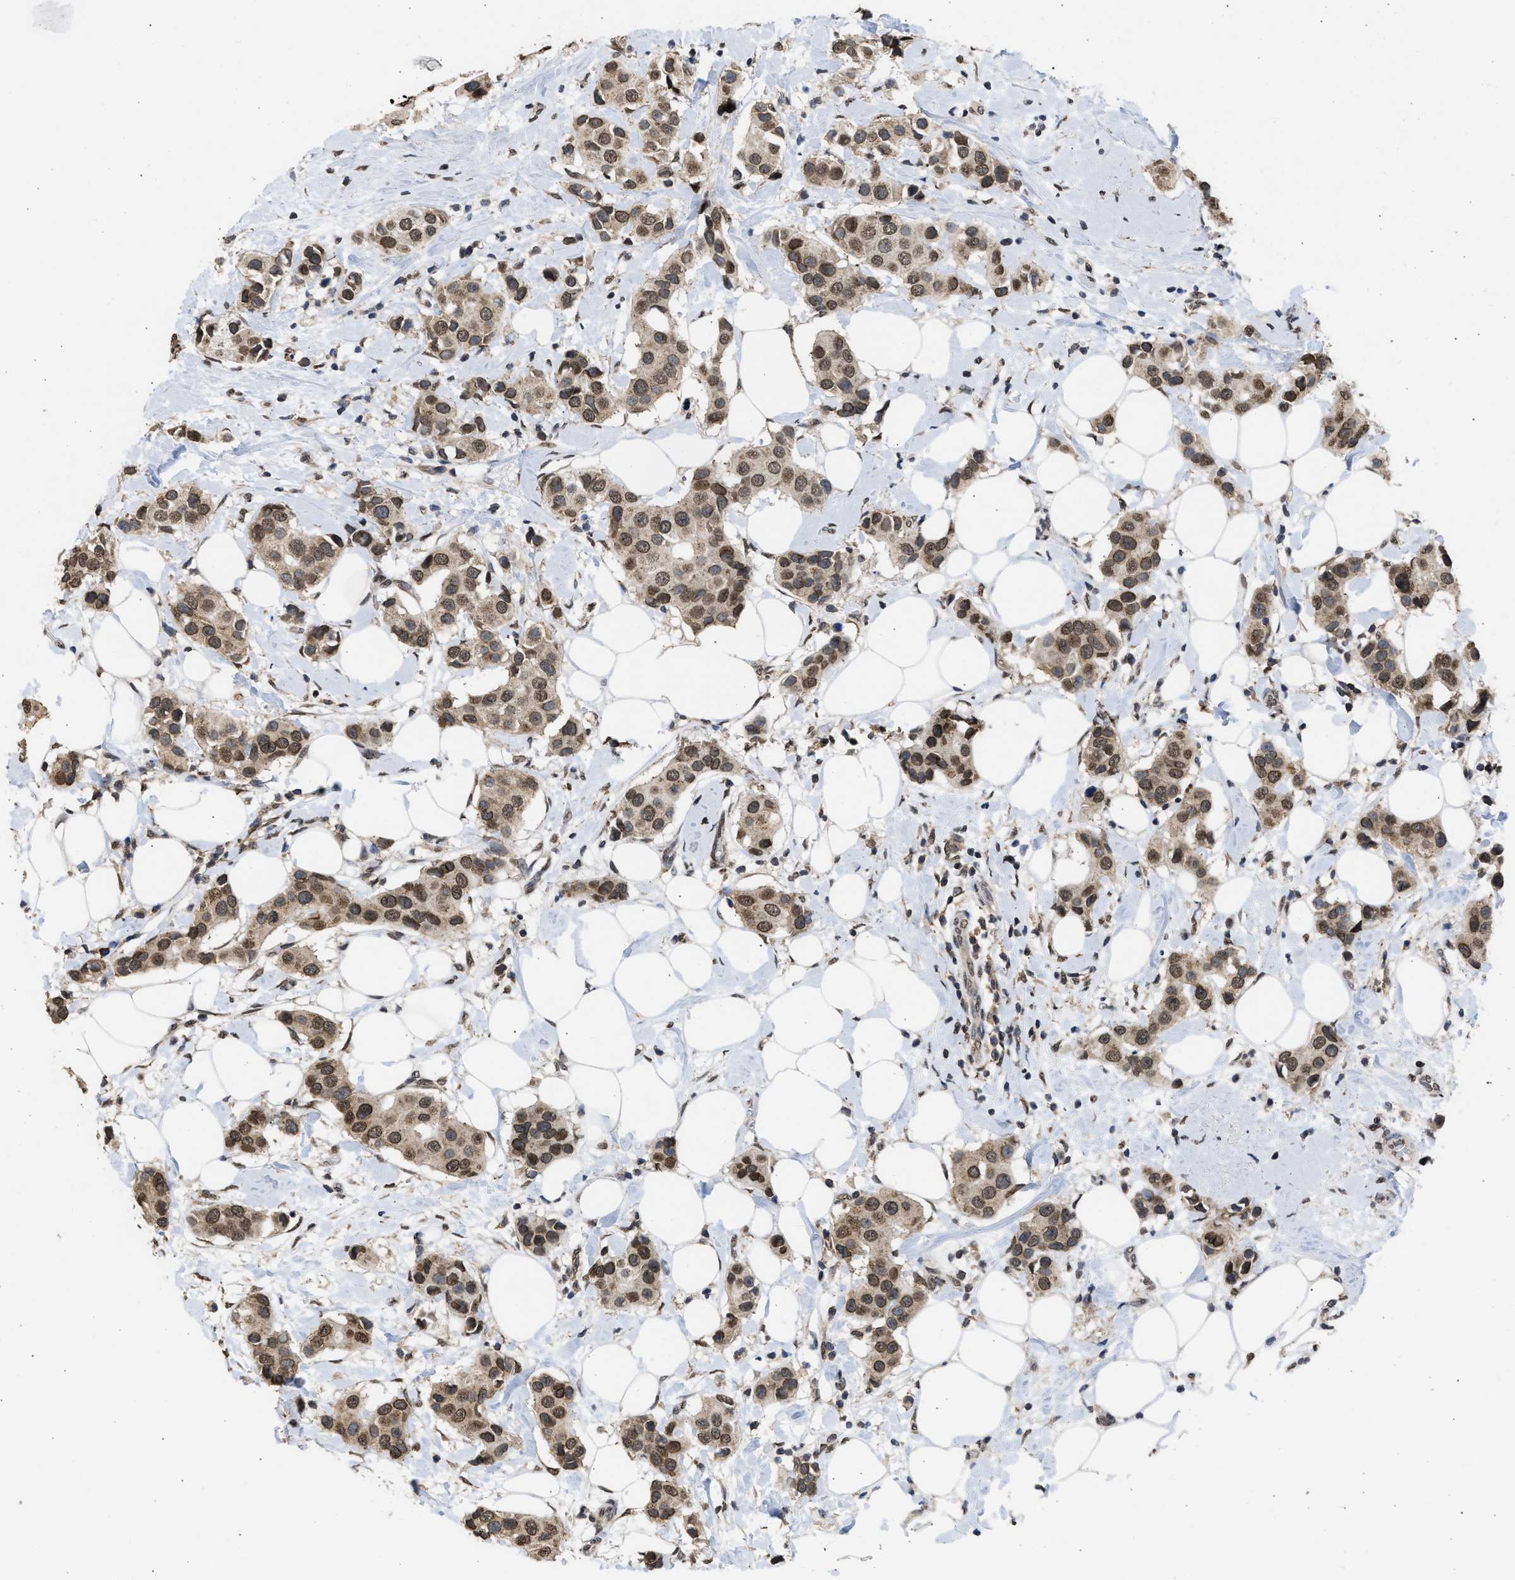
{"staining": {"intensity": "moderate", "quantity": ">75%", "location": "cytoplasmic/membranous,nuclear"}, "tissue": "breast cancer", "cell_type": "Tumor cells", "image_type": "cancer", "snomed": [{"axis": "morphology", "description": "Normal tissue, NOS"}, {"axis": "morphology", "description": "Duct carcinoma"}, {"axis": "topography", "description": "Breast"}], "caption": "Immunohistochemistry micrograph of breast cancer (intraductal carcinoma) stained for a protein (brown), which shows medium levels of moderate cytoplasmic/membranous and nuclear positivity in approximately >75% of tumor cells.", "gene": "NUP35", "patient": {"sex": "female", "age": 39}}